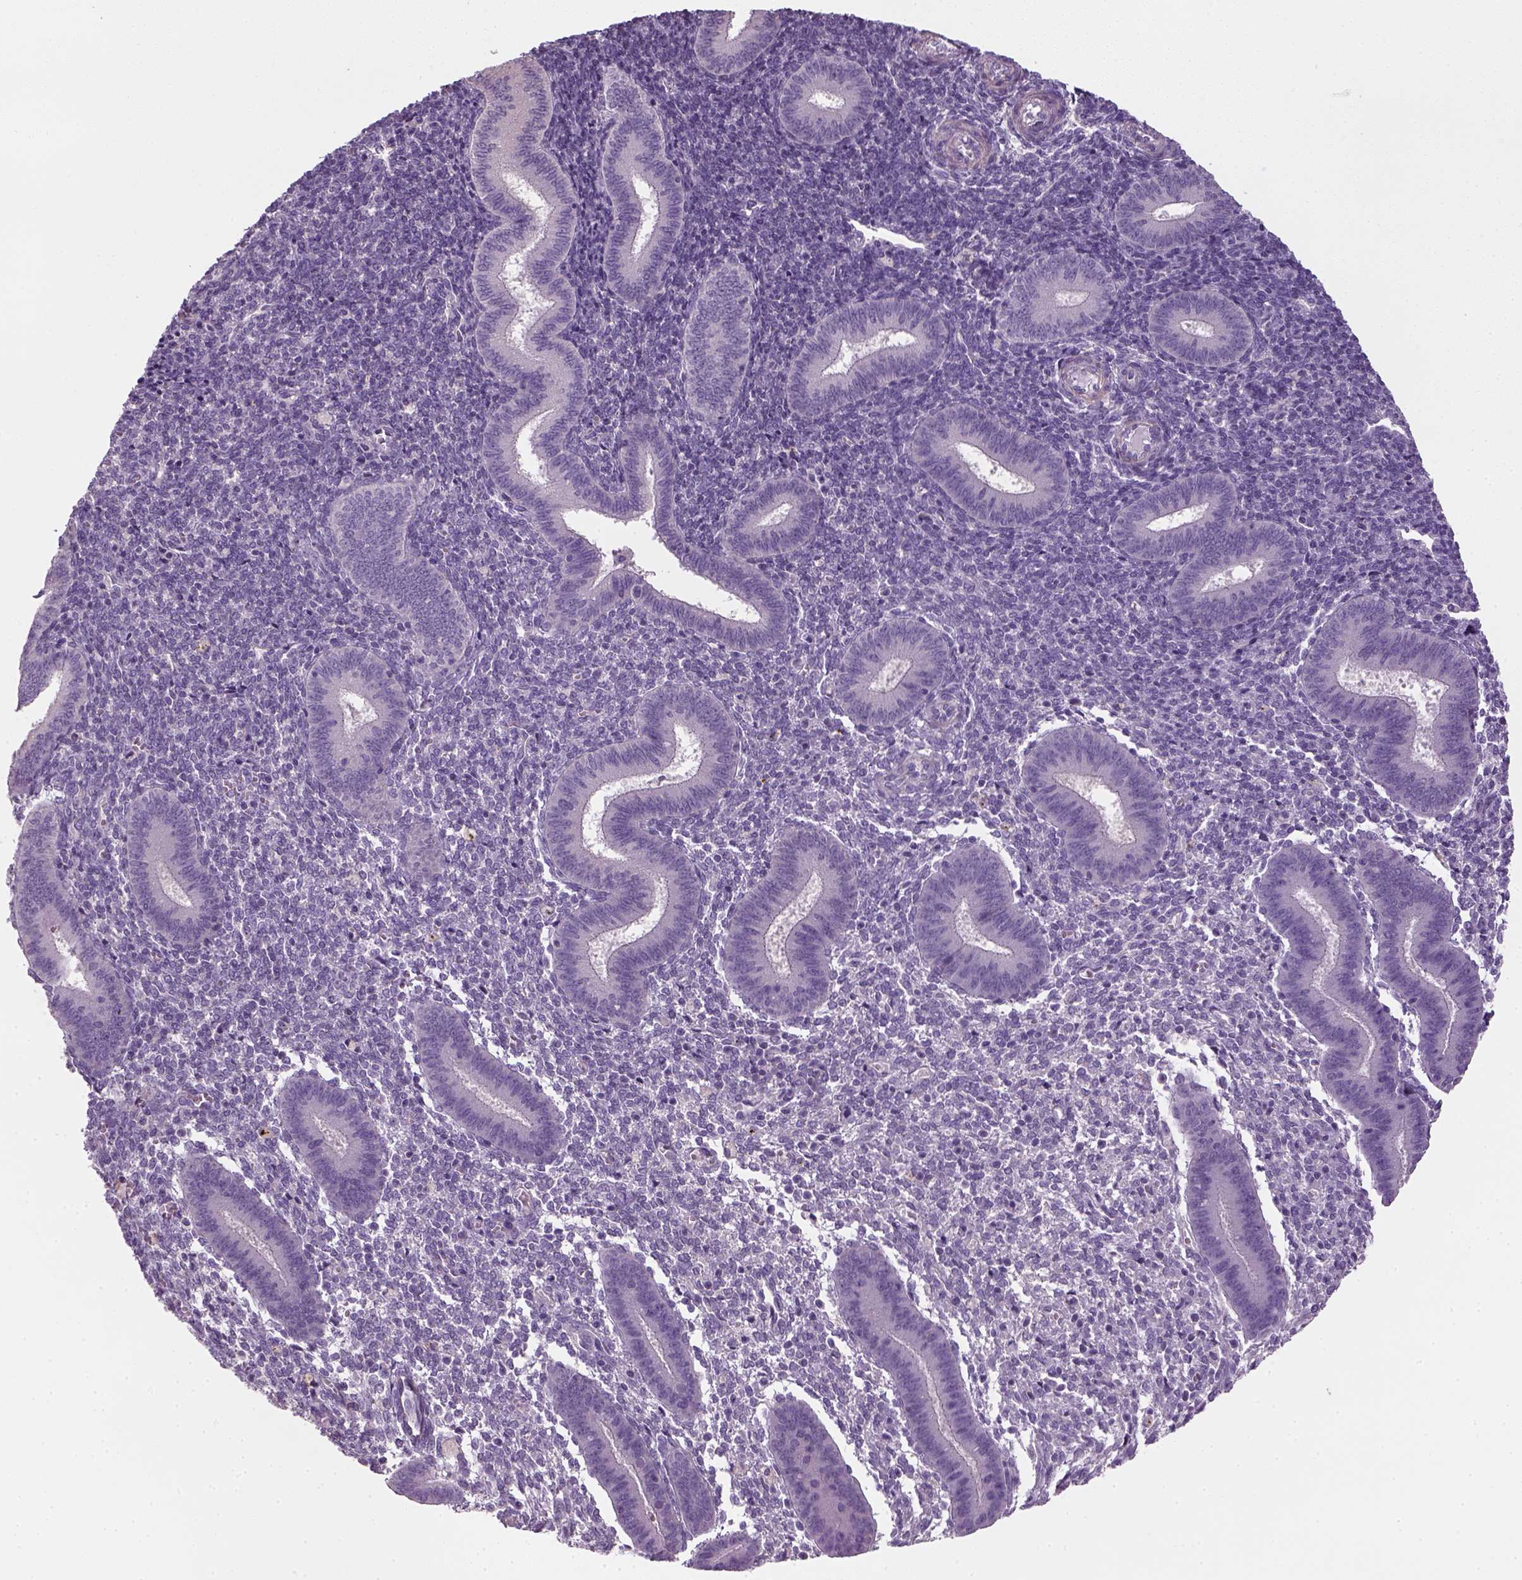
{"staining": {"intensity": "negative", "quantity": "none", "location": "none"}, "tissue": "endometrium", "cell_type": "Cells in endometrial stroma", "image_type": "normal", "snomed": [{"axis": "morphology", "description": "Normal tissue, NOS"}, {"axis": "topography", "description": "Endometrium"}], "caption": "High power microscopy micrograph of an immunohistochemistry (IHC) histopathology image of benign endometrium, revealing no significant expression in cells in endometrial stroma. The staining was performed using DAB to visualize the protein expression in brown, while the nuclei were stained in blue with hematoxylin (Magnification: 20x).", "gene": "ELOVL3", "patient": {"sex": "female", "age": 25}}